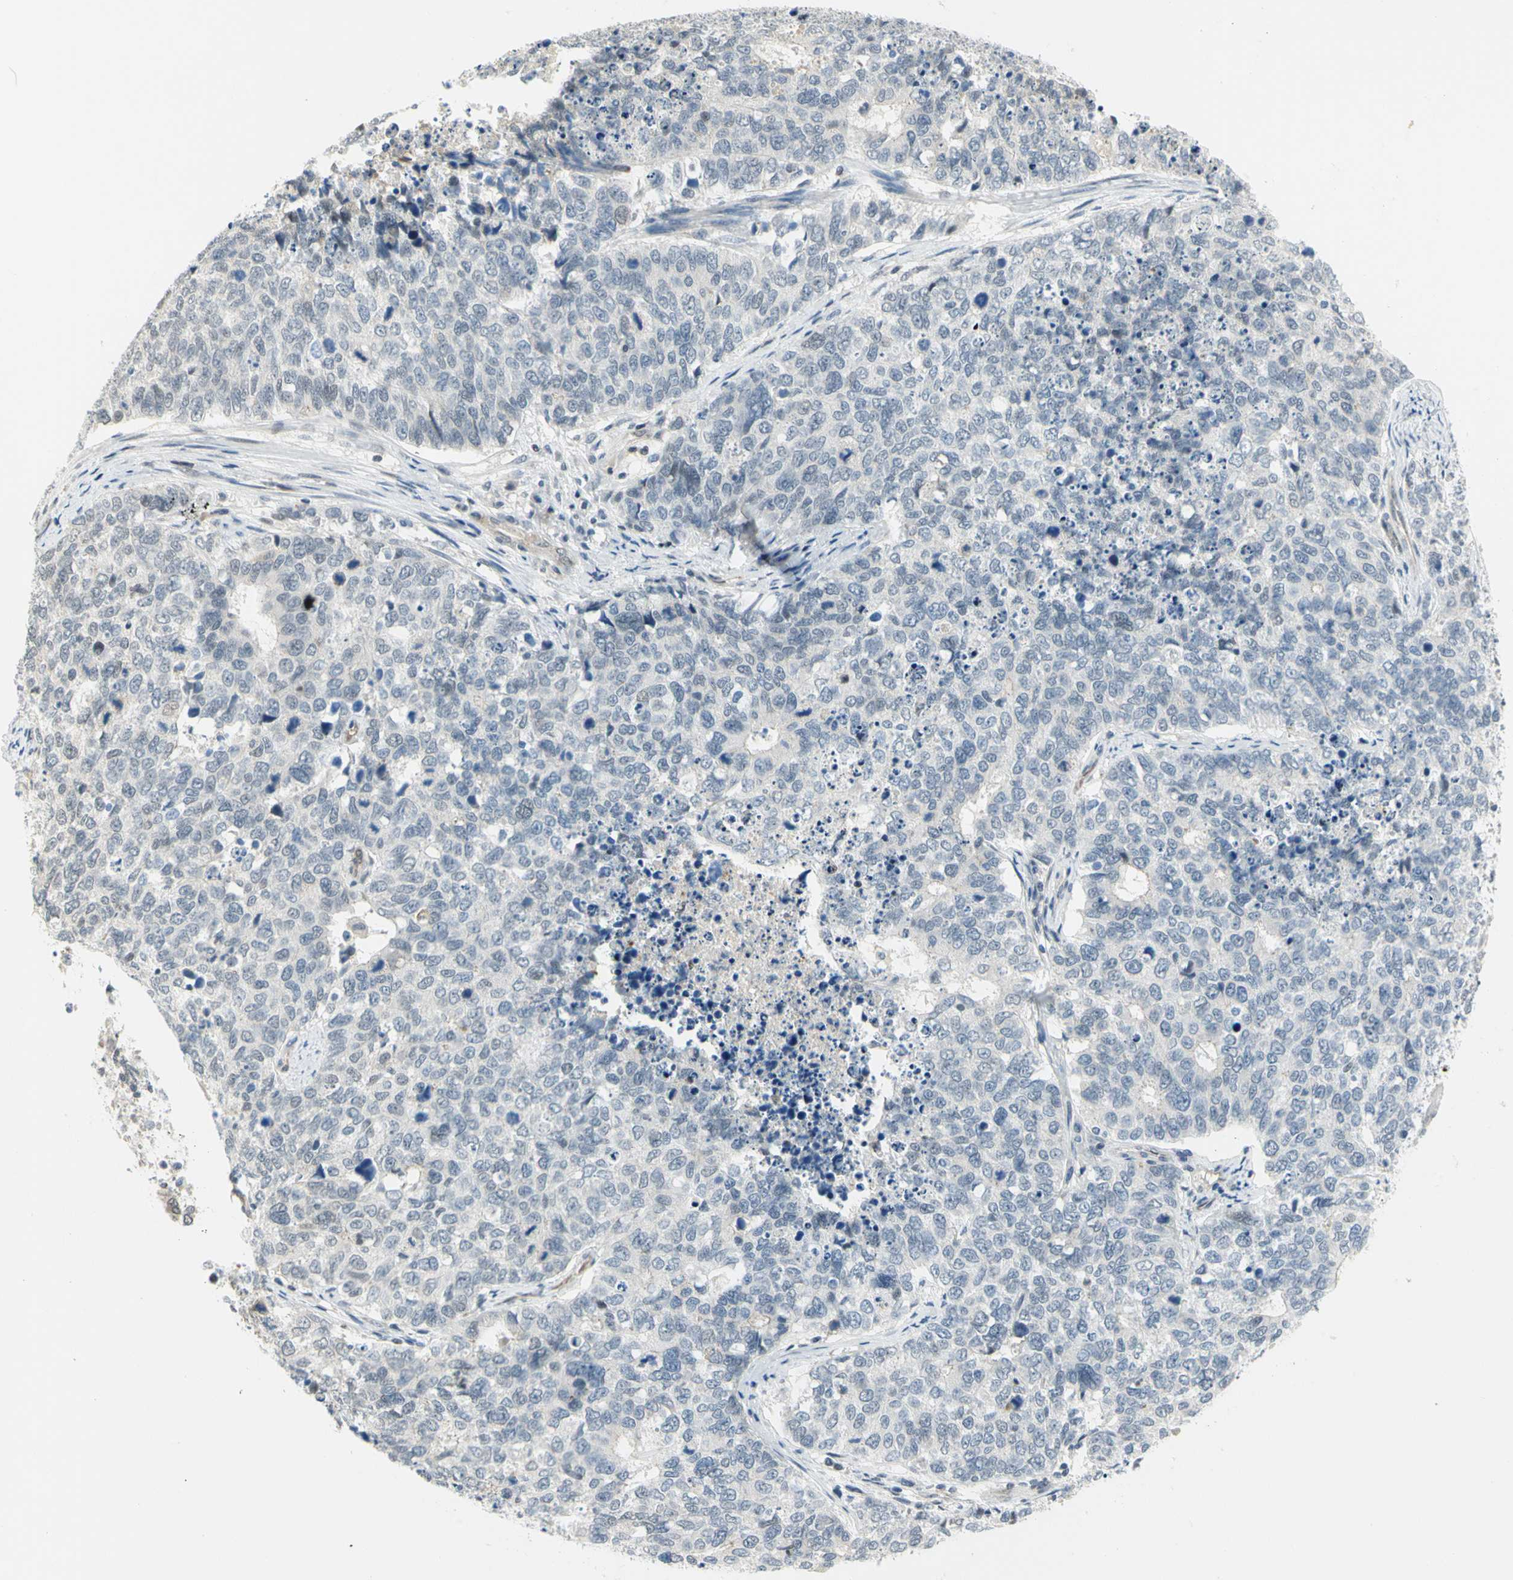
{"staining": {"intensity": "negative", "quantity": "none", "location": "none"}, "tissue": "cervical cancer", "cell_type": "Tumor cells", "image_type": "cancer", "snomed": [{"axis": "morphology", "description": "Squamous cell carcinoma, NOS"}, {"axis": "topography", "description": "Cervix"}], "caption": "Protein analysis of cervical cancer (squamous cell carcinoma) displays no significant positivity in tumor cells.", "gene": "IMPG2", "patient": {"sex": "female", "age": 63}}